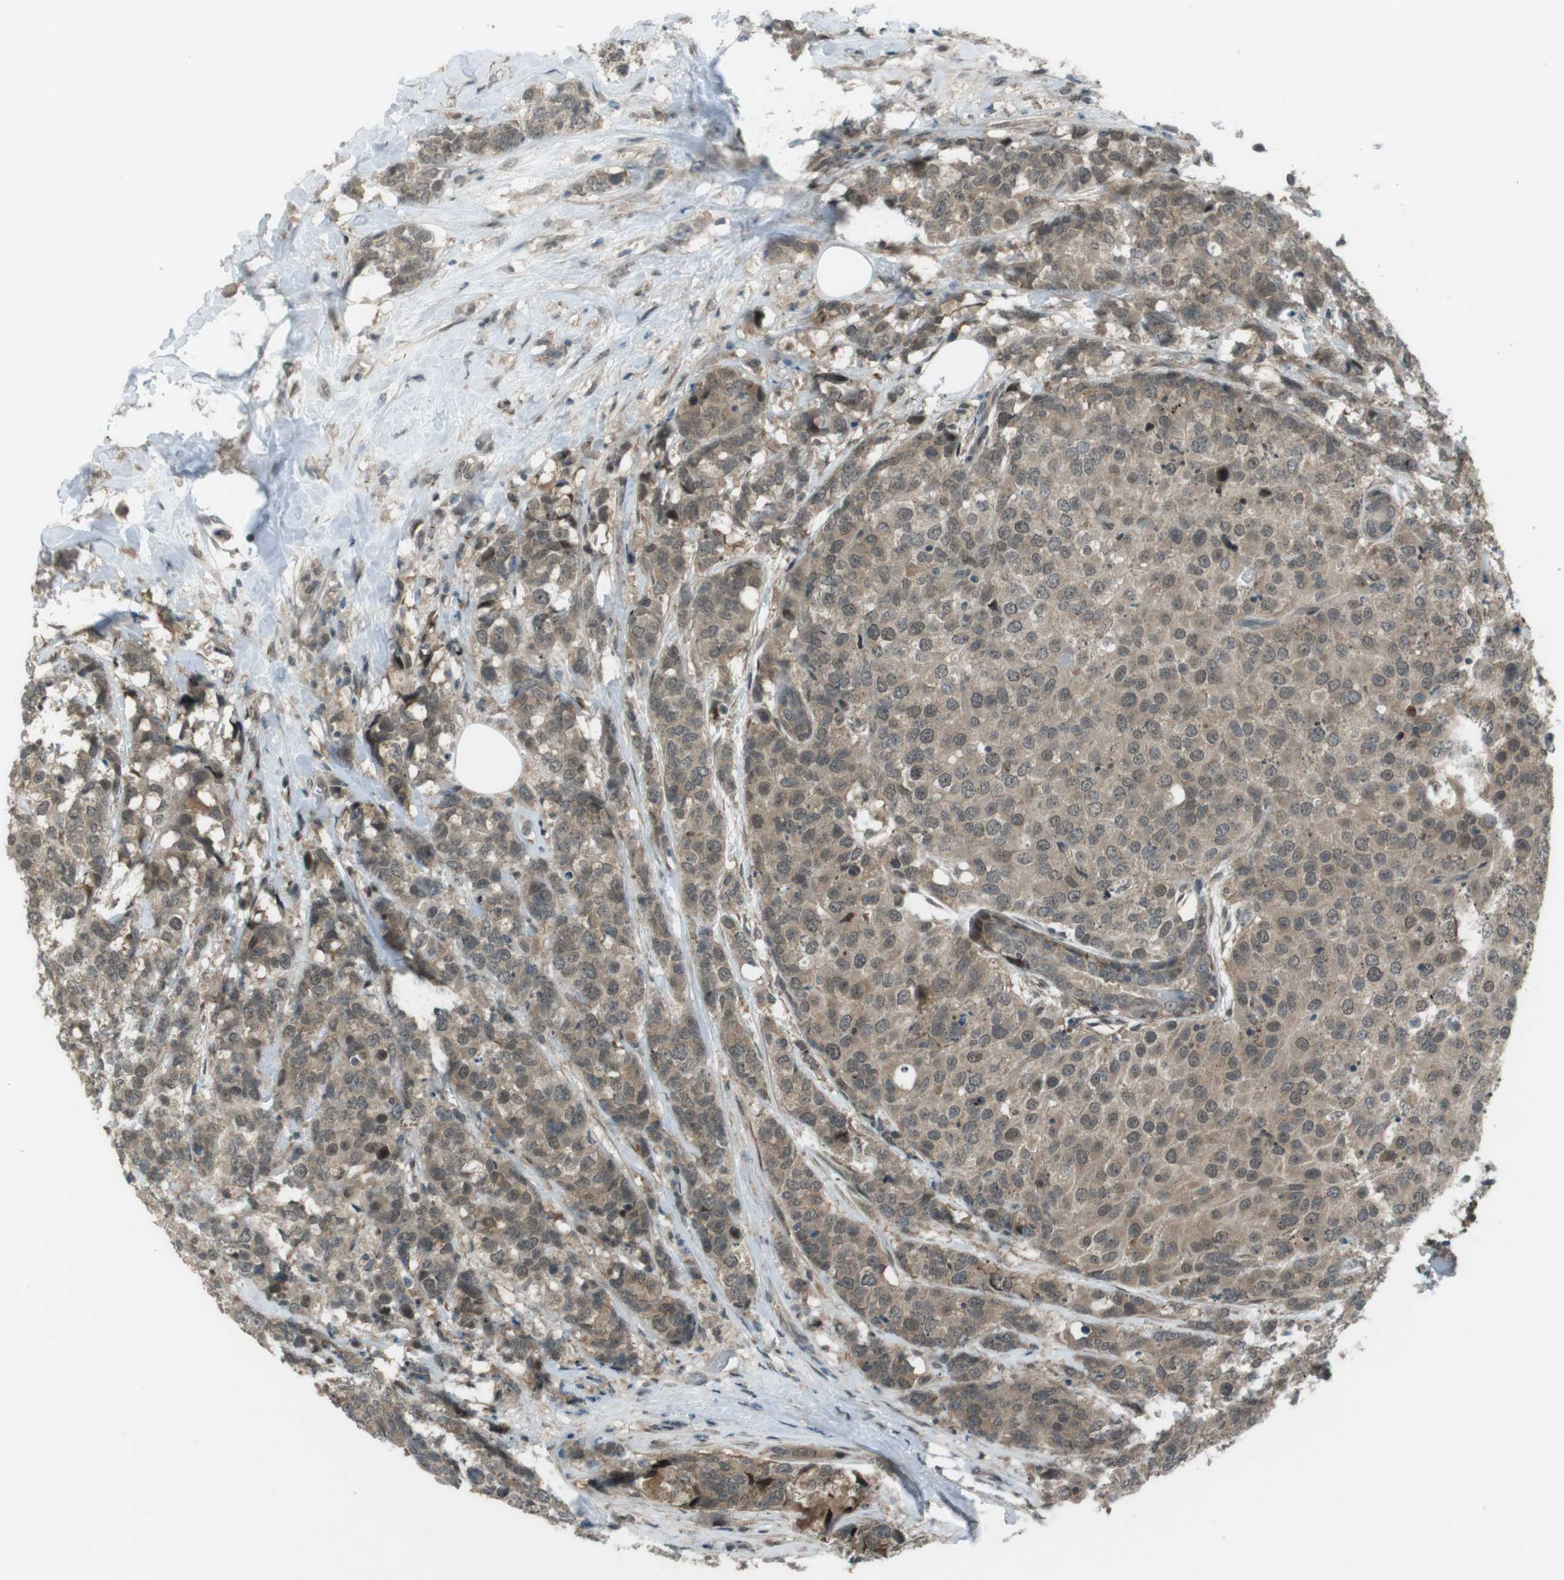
{"staining": {"intensity": "strong", "quantity": "<25%", "location": "cytoplasmic/membranous,nuclear"}, "tissue": "breast cancer", "cell_type": "Tumor cells", "image_type": "cancer", "snomed": [{"axis": "morphology", "description": "Lobular carcinoma"}, {"axis": "topography", "description": "Breast"}], "caption": "Immunohistochemical staining of human breast cancer (lobular carcinoma) demonstrates medium levels of strong cytoplasmic/membranous and nuclear staining in about <25% of tumor cells. Using DAB (3,3'-diaminobenzidine) (brown) and hematoxylin (blue) stains, captured at high magnification using brightfield microscopy.", "gene": "SLITRK5", "patient": {"sex": "female", "age": 59}}